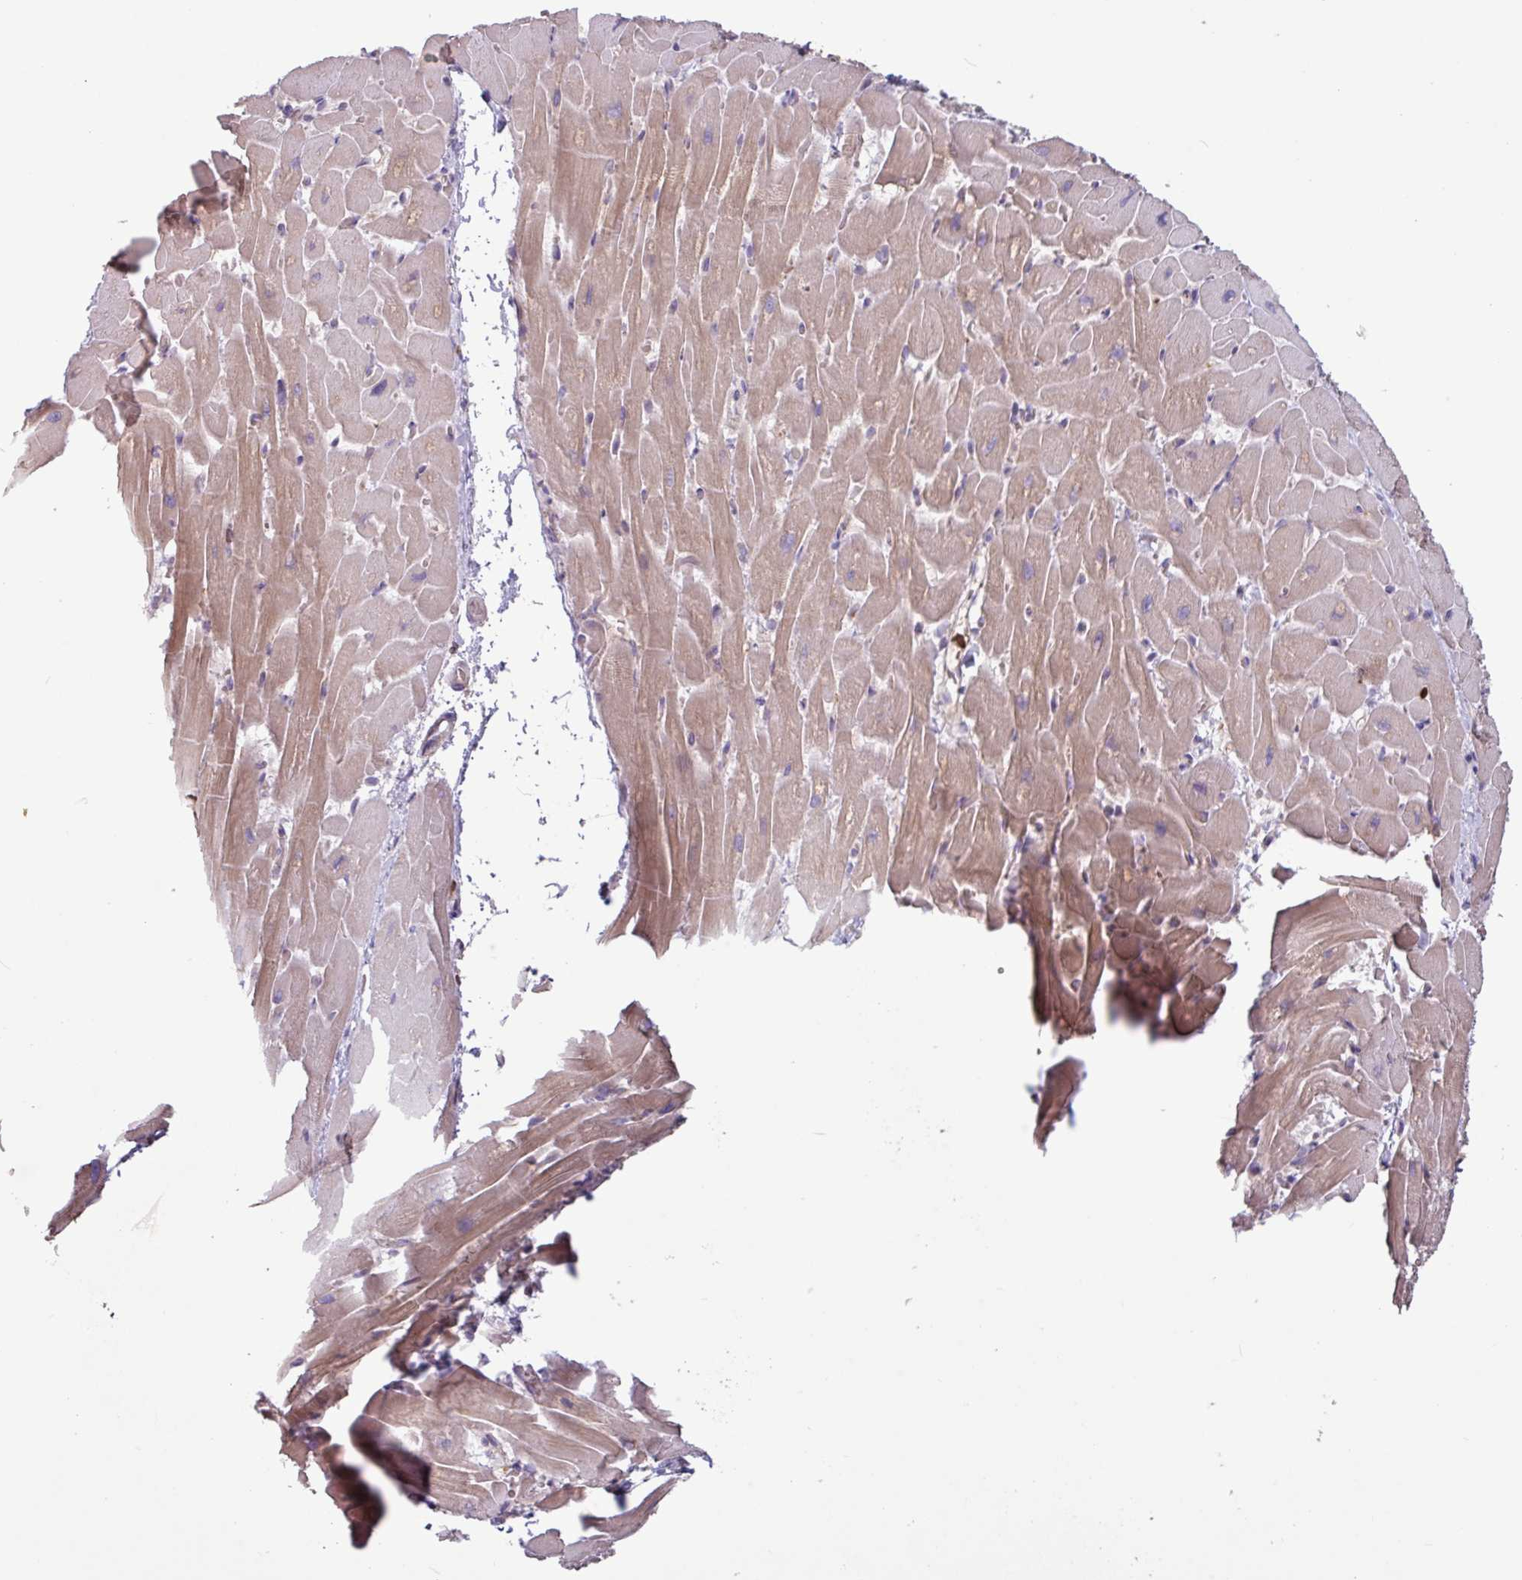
{"staining": {"intensity": "moderate", "quantity": "25%-75%", "location": "cytoplasmic/membranous"}, "tissue": "heart muscle", "cell_type": "Cardiomyocytes", "image_type": "normal", "snomed": [{"axis": "morphology", "description": "Normal tissue, NOS"}, {"axis": "topography", "description": "Heart"}], "caption": "An immunohistochemistry (IHC) photomicrograph of benign tissue is shown. Protein staining in brown highlights moderate cytoplasmic/membranous positivity in heart muscle within cardiomyocytes. (Stains: DAB in brown, nuclei in blue, Microscopy: brightfield microscopy at high magnification).", "gene": "SEC61G", "patient": {"sex": "male", "age": 37}}